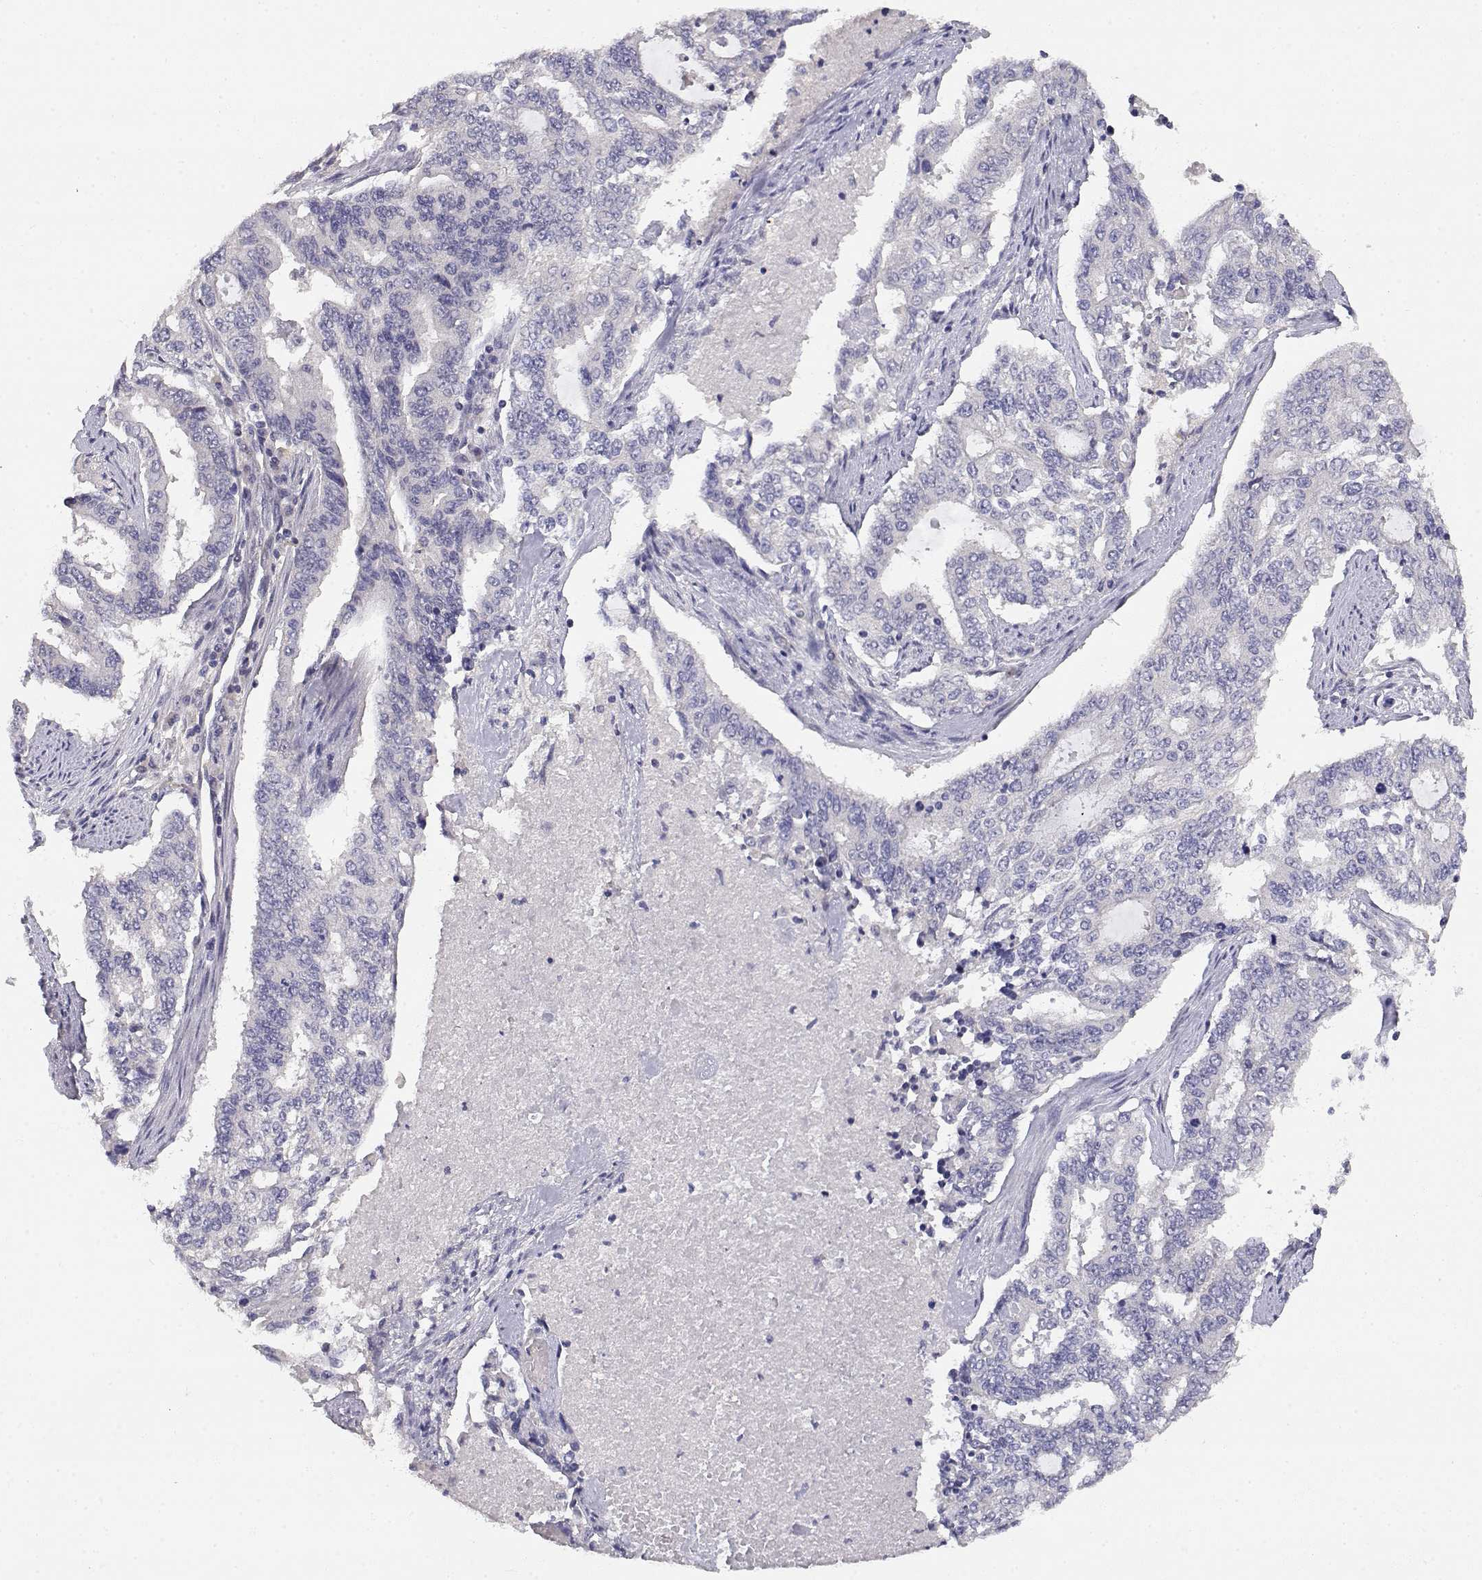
{"staining": {"intensity": "negative", "quantity": "none", "location": "none"}, "tissue": "endometrial cancer", "cell_type": "Tumor cells", "image_type": "cancer", "snomed": [{"axis": "morphology", "description": "Adenocarcinoma, NOS"}, {"axis": "topography", "description": "Uterus"}], "caption": "Endometrial cancer was stained to show a protein in brown. There is no significant expression in tumor cells. (Immunohistochemistry, brightfield microscopy, high magnification).", "gene": "ADA", "patient": {"sex": "female", "age": 59}}